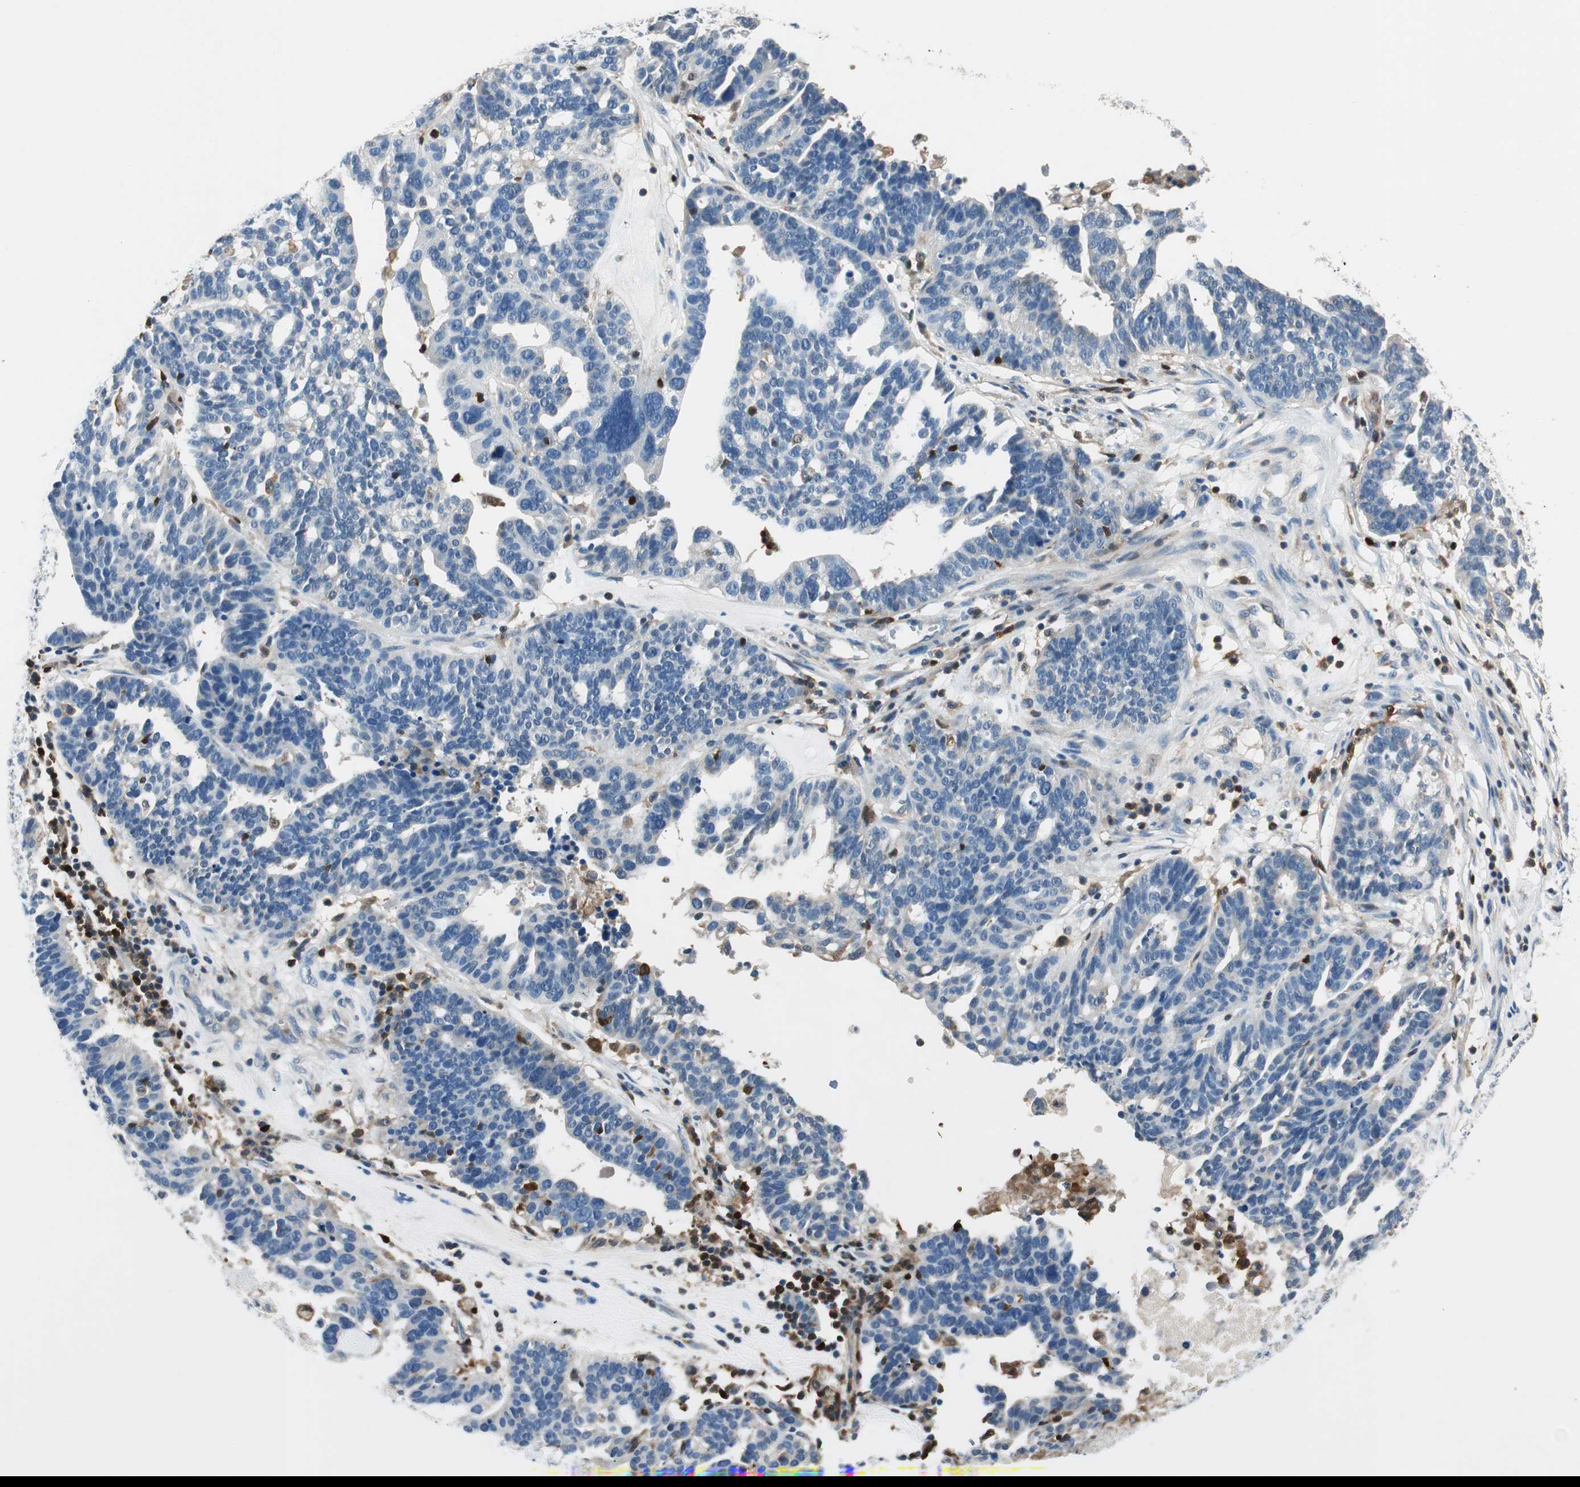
{"staining": {"intensity": "negative", "quantity": "none", "location": "none"}, "tissue": "ovarian cancer", "cell_type": "Tumor cells", "image_type": "cancer", "snomed": [{"axis": "morphology", "description": "Cystadenocarcinoma, serous, NOS"}, {"axis": "topography", "description": "Ovary"}], "caption": "Immunohistochemical staining of serous cystadenocarcinoma (ovarian) demonstrates no significant staining in tumor cells.", "gene": "COTL1", "patient": {"sex": "female", "age": 59}}